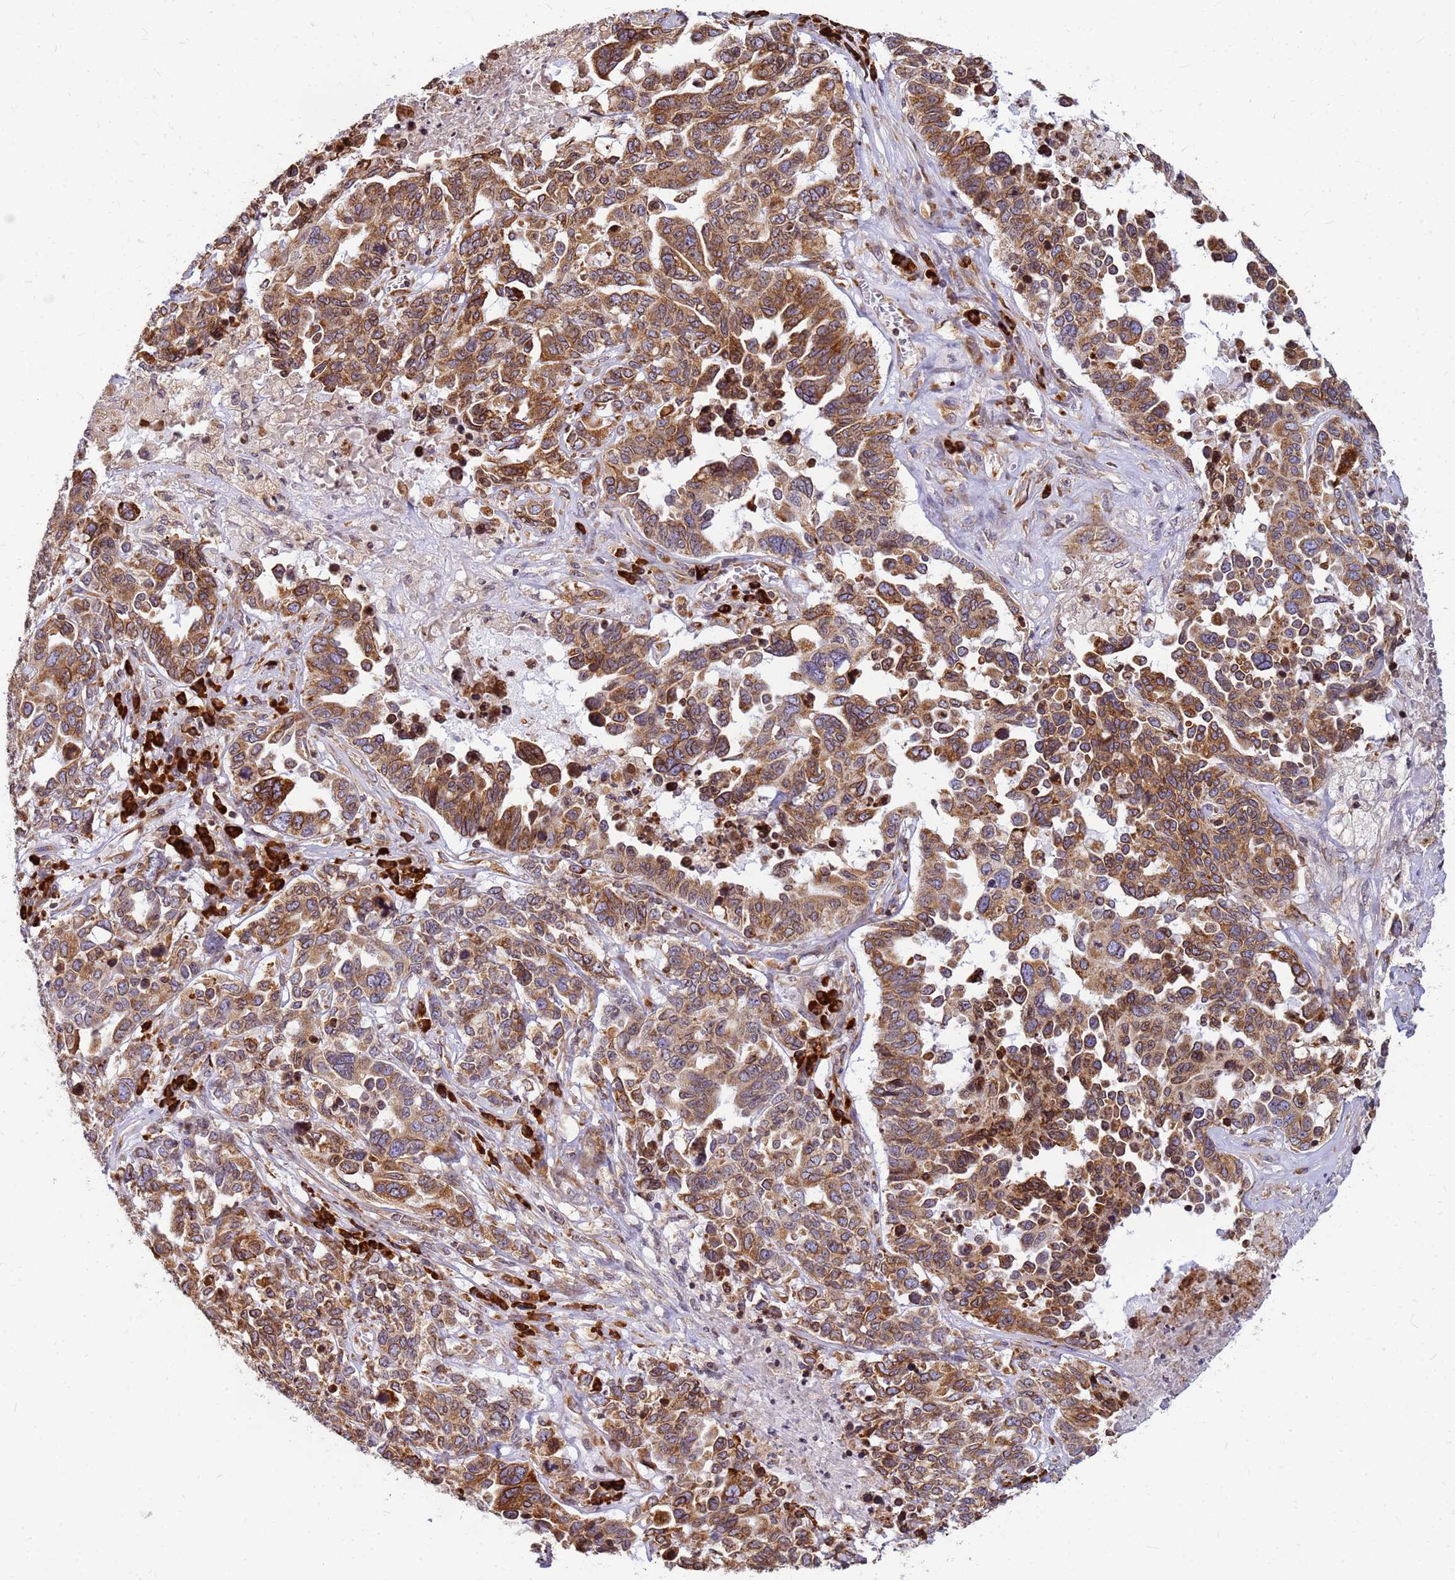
{"staining": {"intensity": "strong", "quantity": ">75%", "location": "cytoplasmic/membranous"}, "tissue": "ovarian cancer", "cell_type": "Tumor cells", "image_type": "cancer", "snomed": [{"axis": "morphology", "description": "Carcinoma, endometroid"}, {"axis": "topography", "description": "Ovary"}], "caption": "Immunohistochemistry (IHC) (DAB (3,3'-diaminobenzidine)) staining of ovarian cancer (endometroid carcinoma) demonstrates strong cytoplasmic/membranous protein staining in approximately >75% of tumor cells. (DAB = brown stain, brightfield microscopy at high magnification).", "gene": "SSR4", "patient": {"sex": "female", "age": 62}}